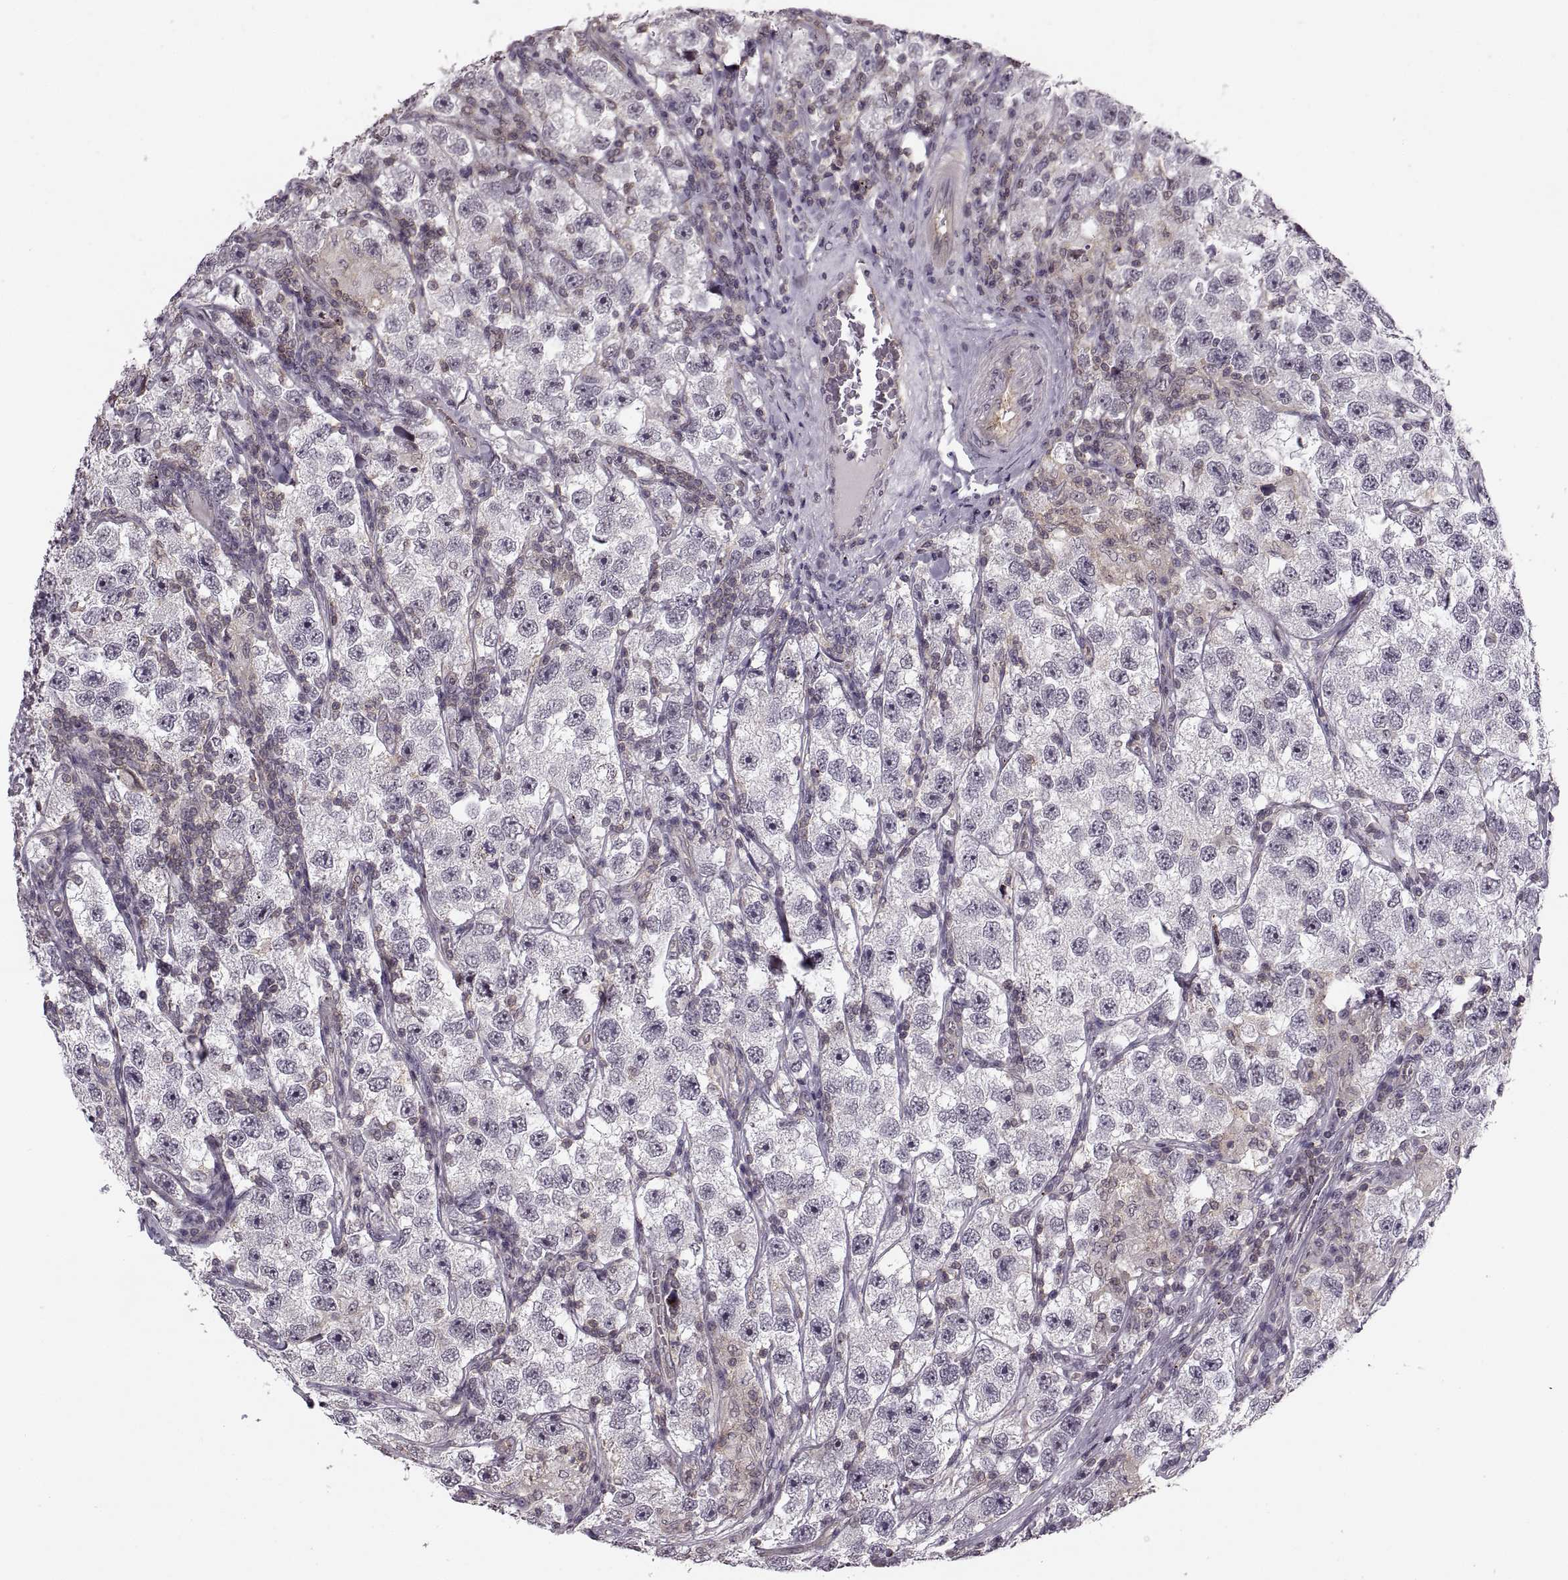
{"staining": {"intensity": "negative", "quantity": "none", "location": "none"}, "tissue": "testis cancer", "cell_type": "Tumor cells", "image_type": "cancer", "snomed": [{"axis": "morphology", "description": "Seminoma, NOS"}, {"axis": "topography", "description": "Testis"}], "caption": "IHC of testis cancer (seminoma) shows no expression in tumor cells.", "gene": "LUZP2", "patient": {"sex": "male", "age": 26}}